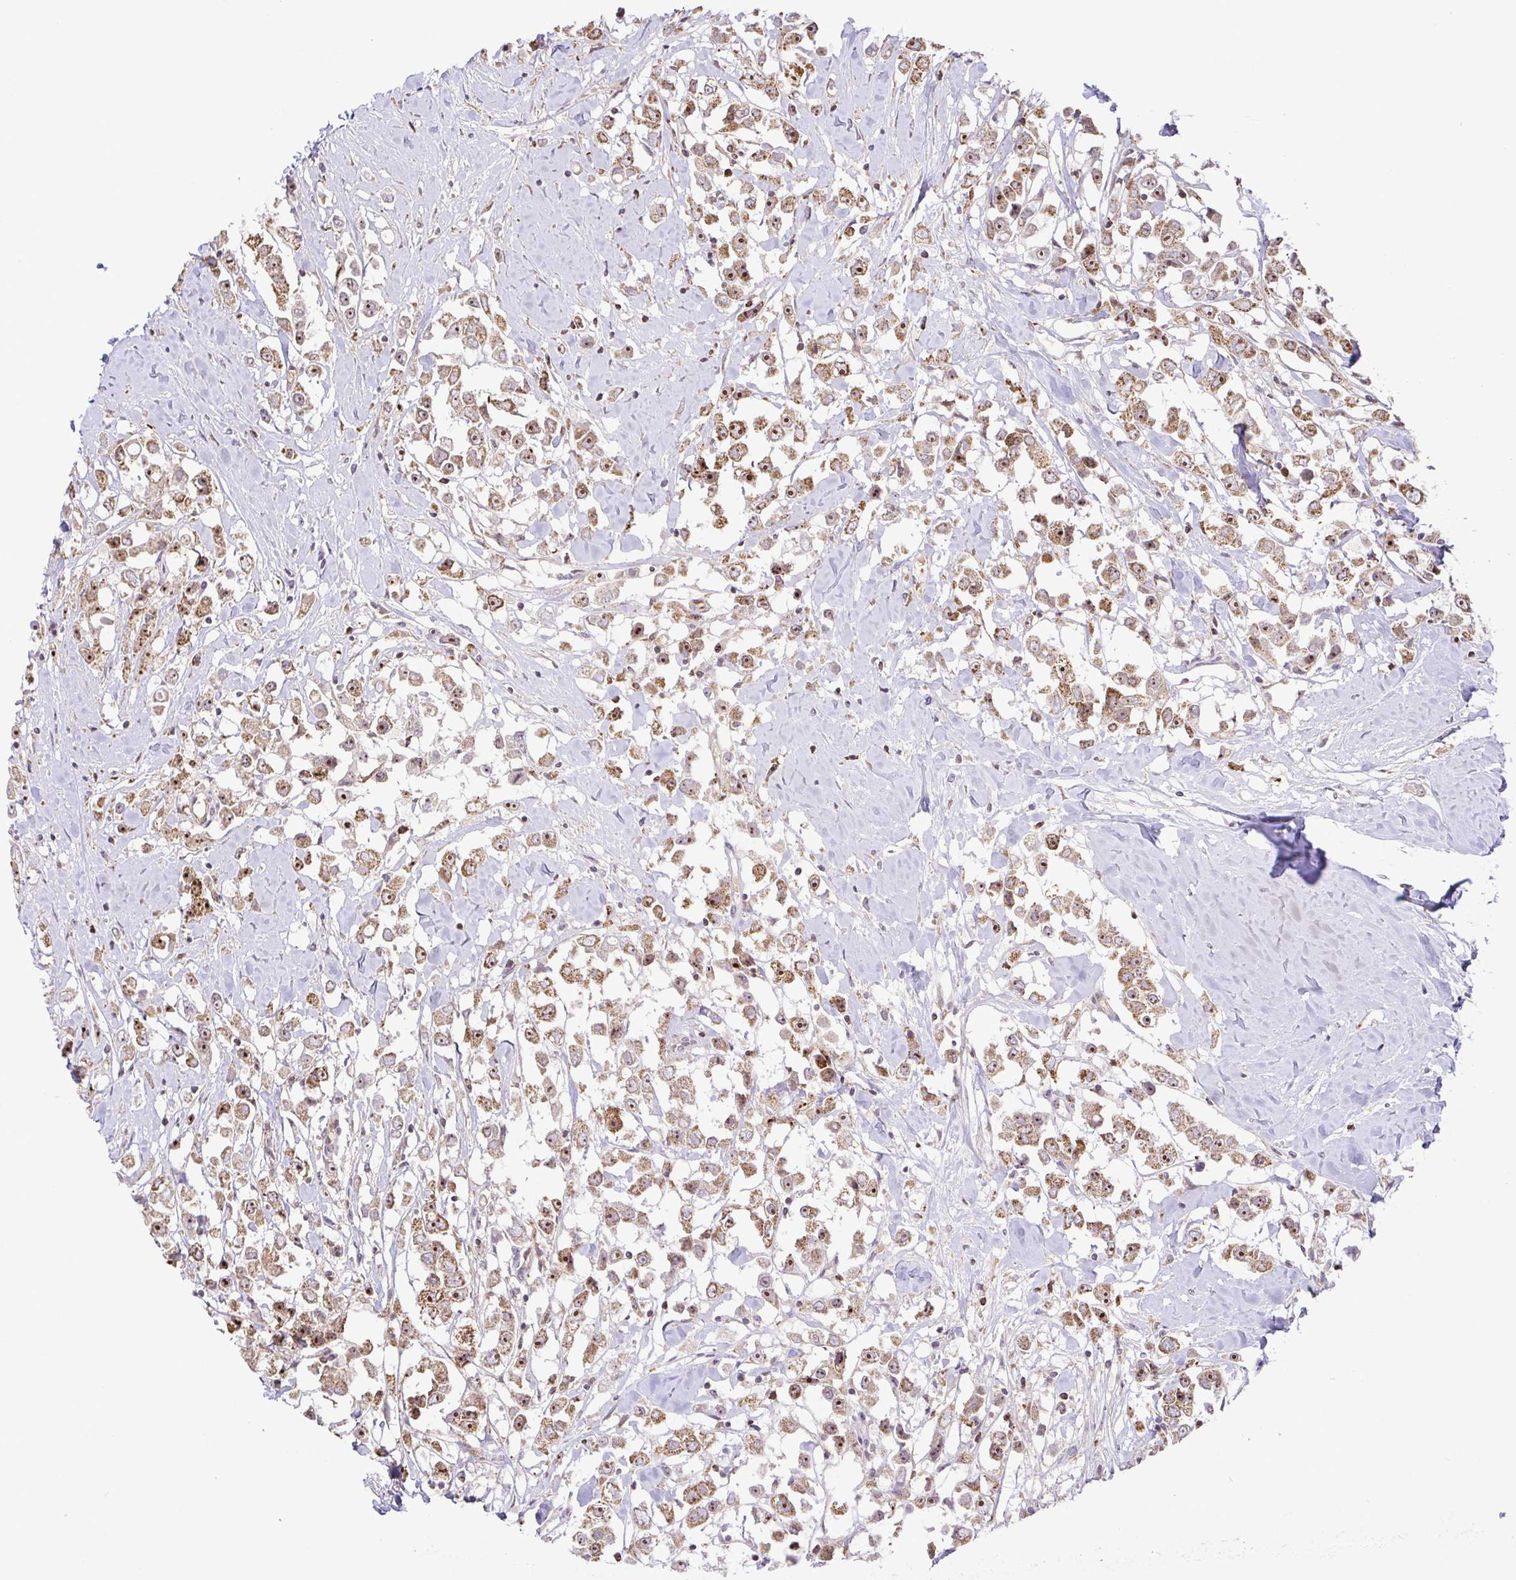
{"staining": {"intensity": "moderate", "quantity": ">75%", "location": "cytoplasmic/membranous,nuclear"}, "tissue": "breast cancer", "cell_type": "Tumor cells", "image_type": "cancer", "snomed": [{"axis": "morphology", "description": "Duct carcinoma"}, {"axis": "topography", "description": "Breast"}], "caption": "A histopathology image of breast infiltrating ductal carcinoma stained for a protein shows moderate cytoplasmic/membranous and nuclear brown staining in tumor cells.", "gene": "RSL24D1", "patient": {"sex": "female", "age": 61}}